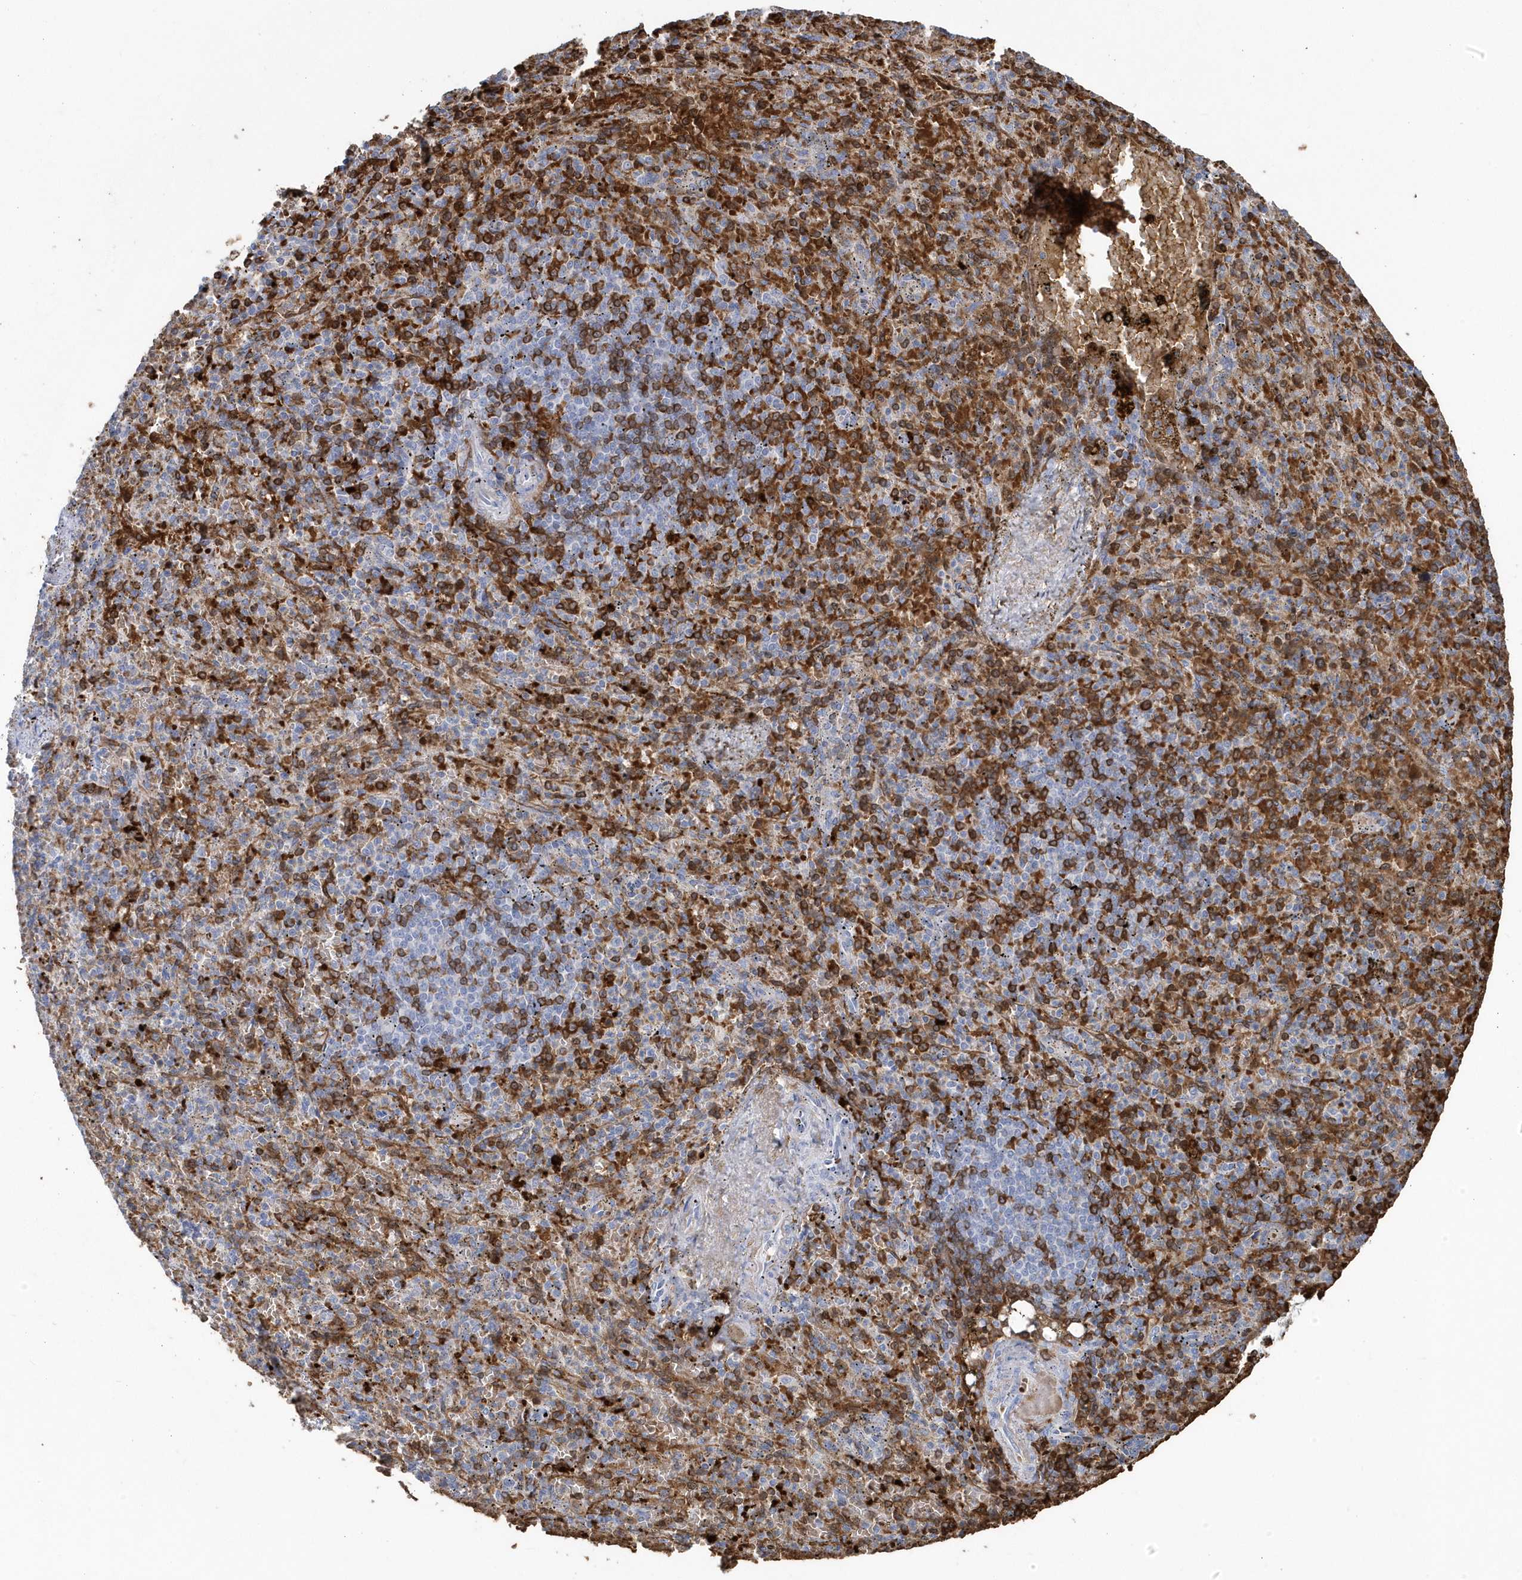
{"staining": {"intensity": "strong", "quantity": "25%-75%", "location": "cytoplasmic/membranous"}, "tissue": "spleen", "cell_type": "Cells in red pulp", "image_type": "normal", "snomed": [{"axis": "morphology", "description": "Normal tissue, NOS"}, {"axis": "topography", "description": "Spleen"}], "caption": "Cells in red pulp show high levels of strong cytoplasmic/membranous staining in approximately 25%-75% of cells in unremarkable human spleen. (DAB (3,3'-diaminobenzidine) IHC, brown staining for protein, blue staining for nuclei).", "gene": "HBA2", "patient": {"sex": "female", "age": 74}}